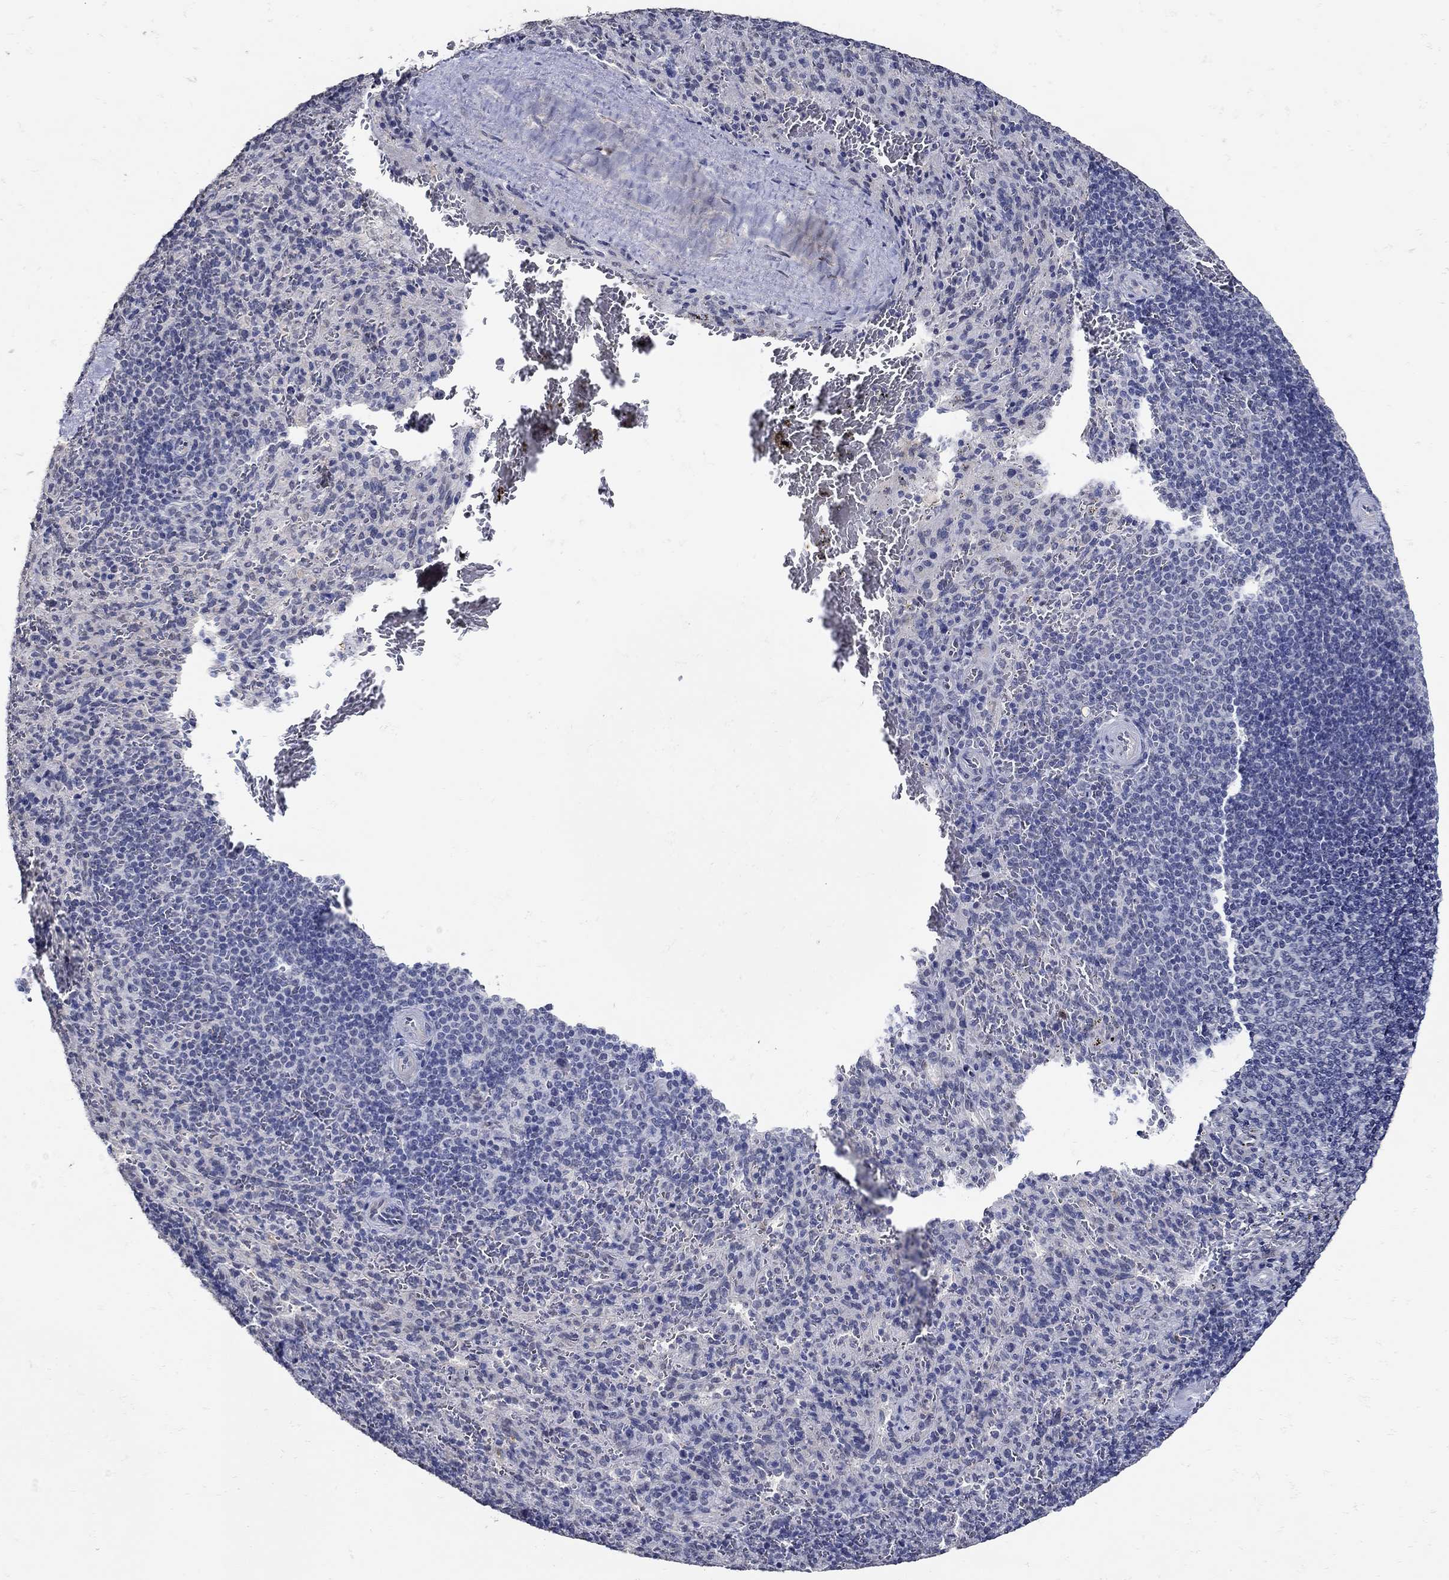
{"staining": {"intensity": "negative", "quantity": "none", "location": "none"}, "tissue": "spleen", "cell_type": "Cells in red pulp", "image_type": "normal", "snomed": [{"axis": "morphology", "description": "Normal tissue, NOS"}, {"axis": "topography", "description": "Spleen"}], "caption": "There is no significant positivity in cells in red pulp of spleen. (Immunohistochemistry, brightfield microscopy, high magnification).", "gene": "KCNN3", "patient": {"sex": "male", "age": 57}}